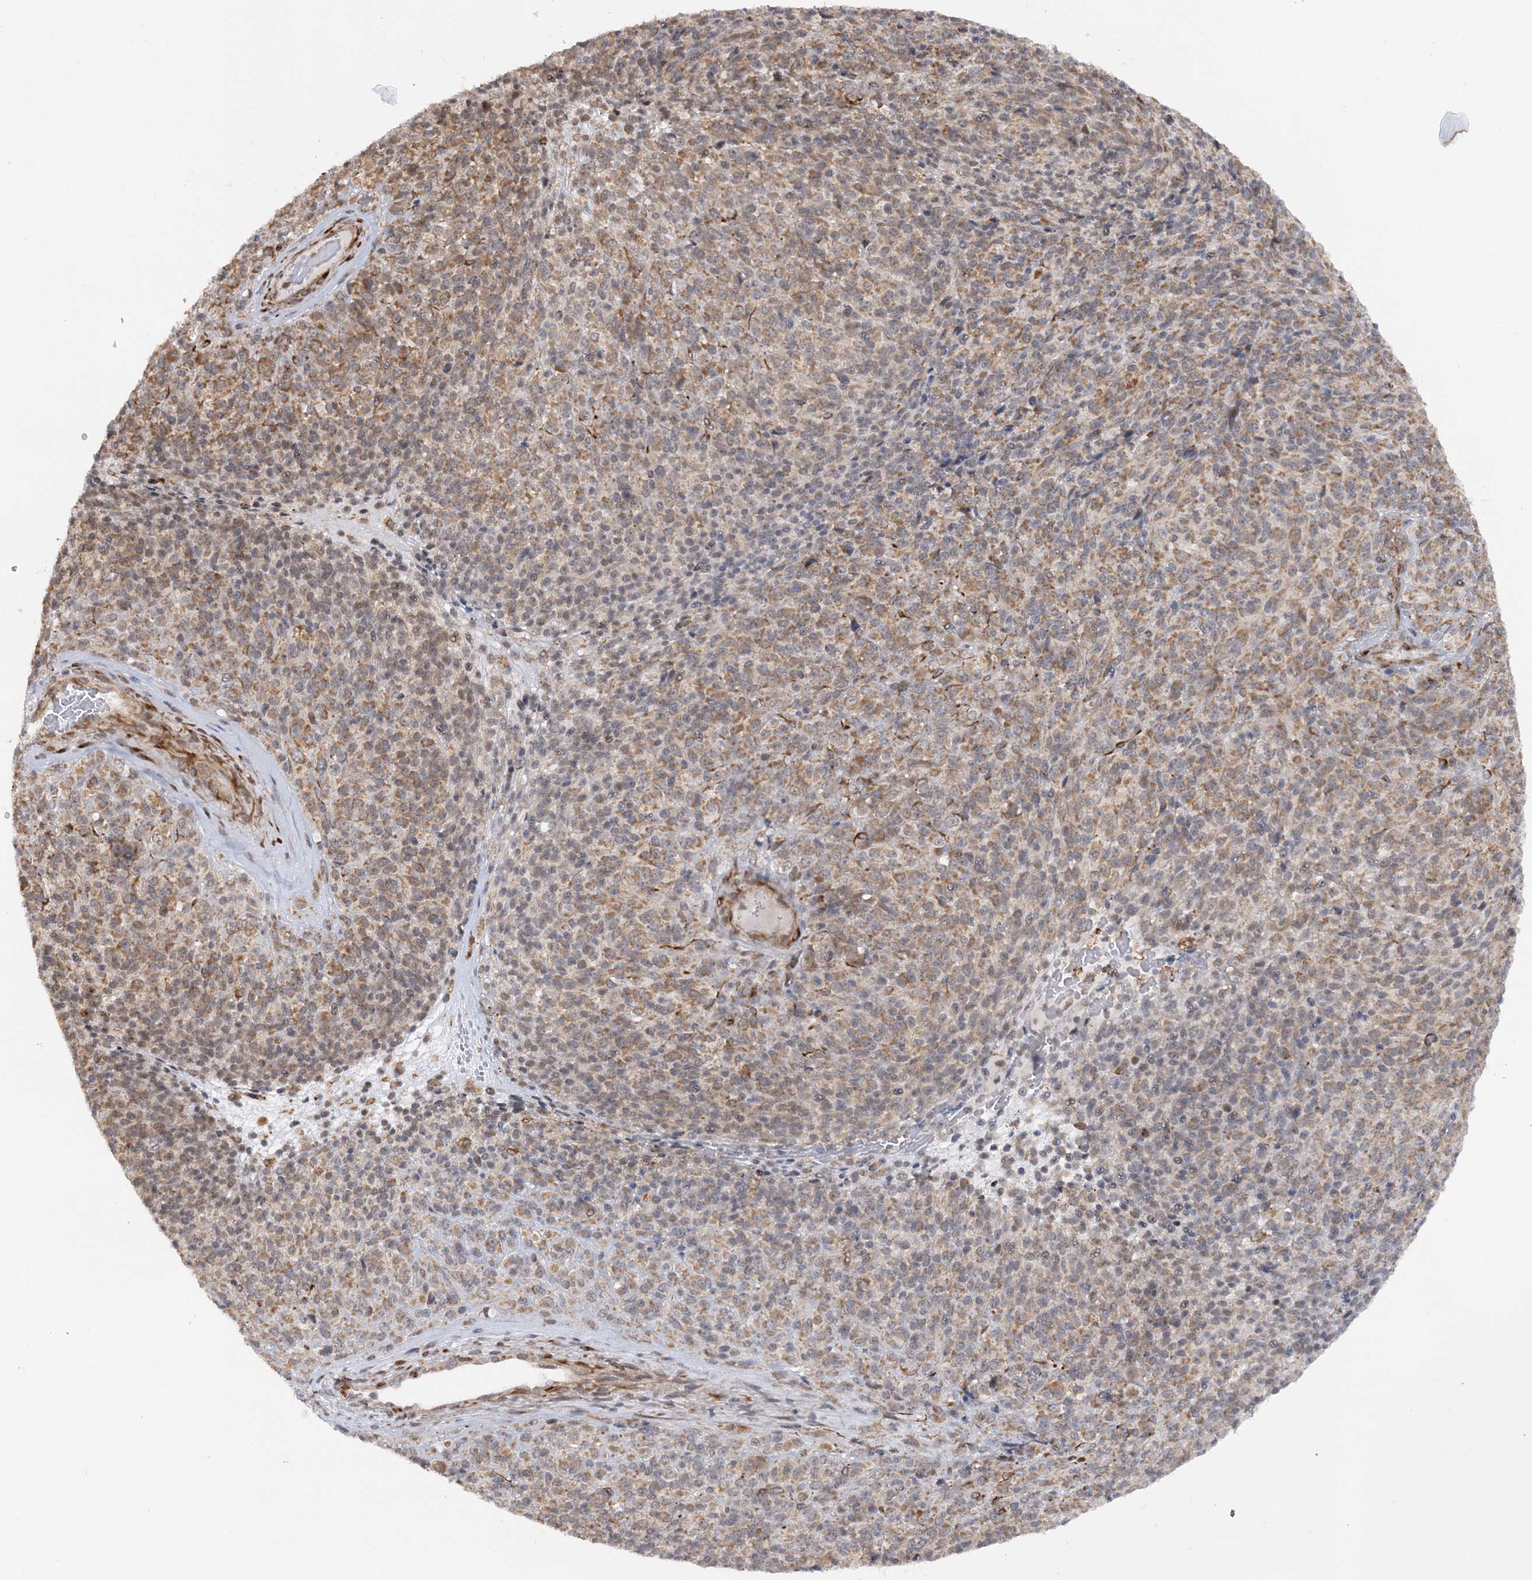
{"staining": {"intensity": "moderate", "quantity": ">75%", "location": "cytoplasmic/membranous"}, "tissue": "melanoma", "cell_type": "Tumor cells", "image_type": "cancer", "snomed": [{"axis": "morphology", "description": "Malignant melanoma, Metastatic site"}, {"axis": "topography", "description": "Brain"}], "caption": "Tumor cells exhibit medium levels of moderate cytoplasmic/membranous staining in approximately >75% of cells in melanoma.", "gene": "MRPL47", "patient": {"sex": "female", "age": 56}}